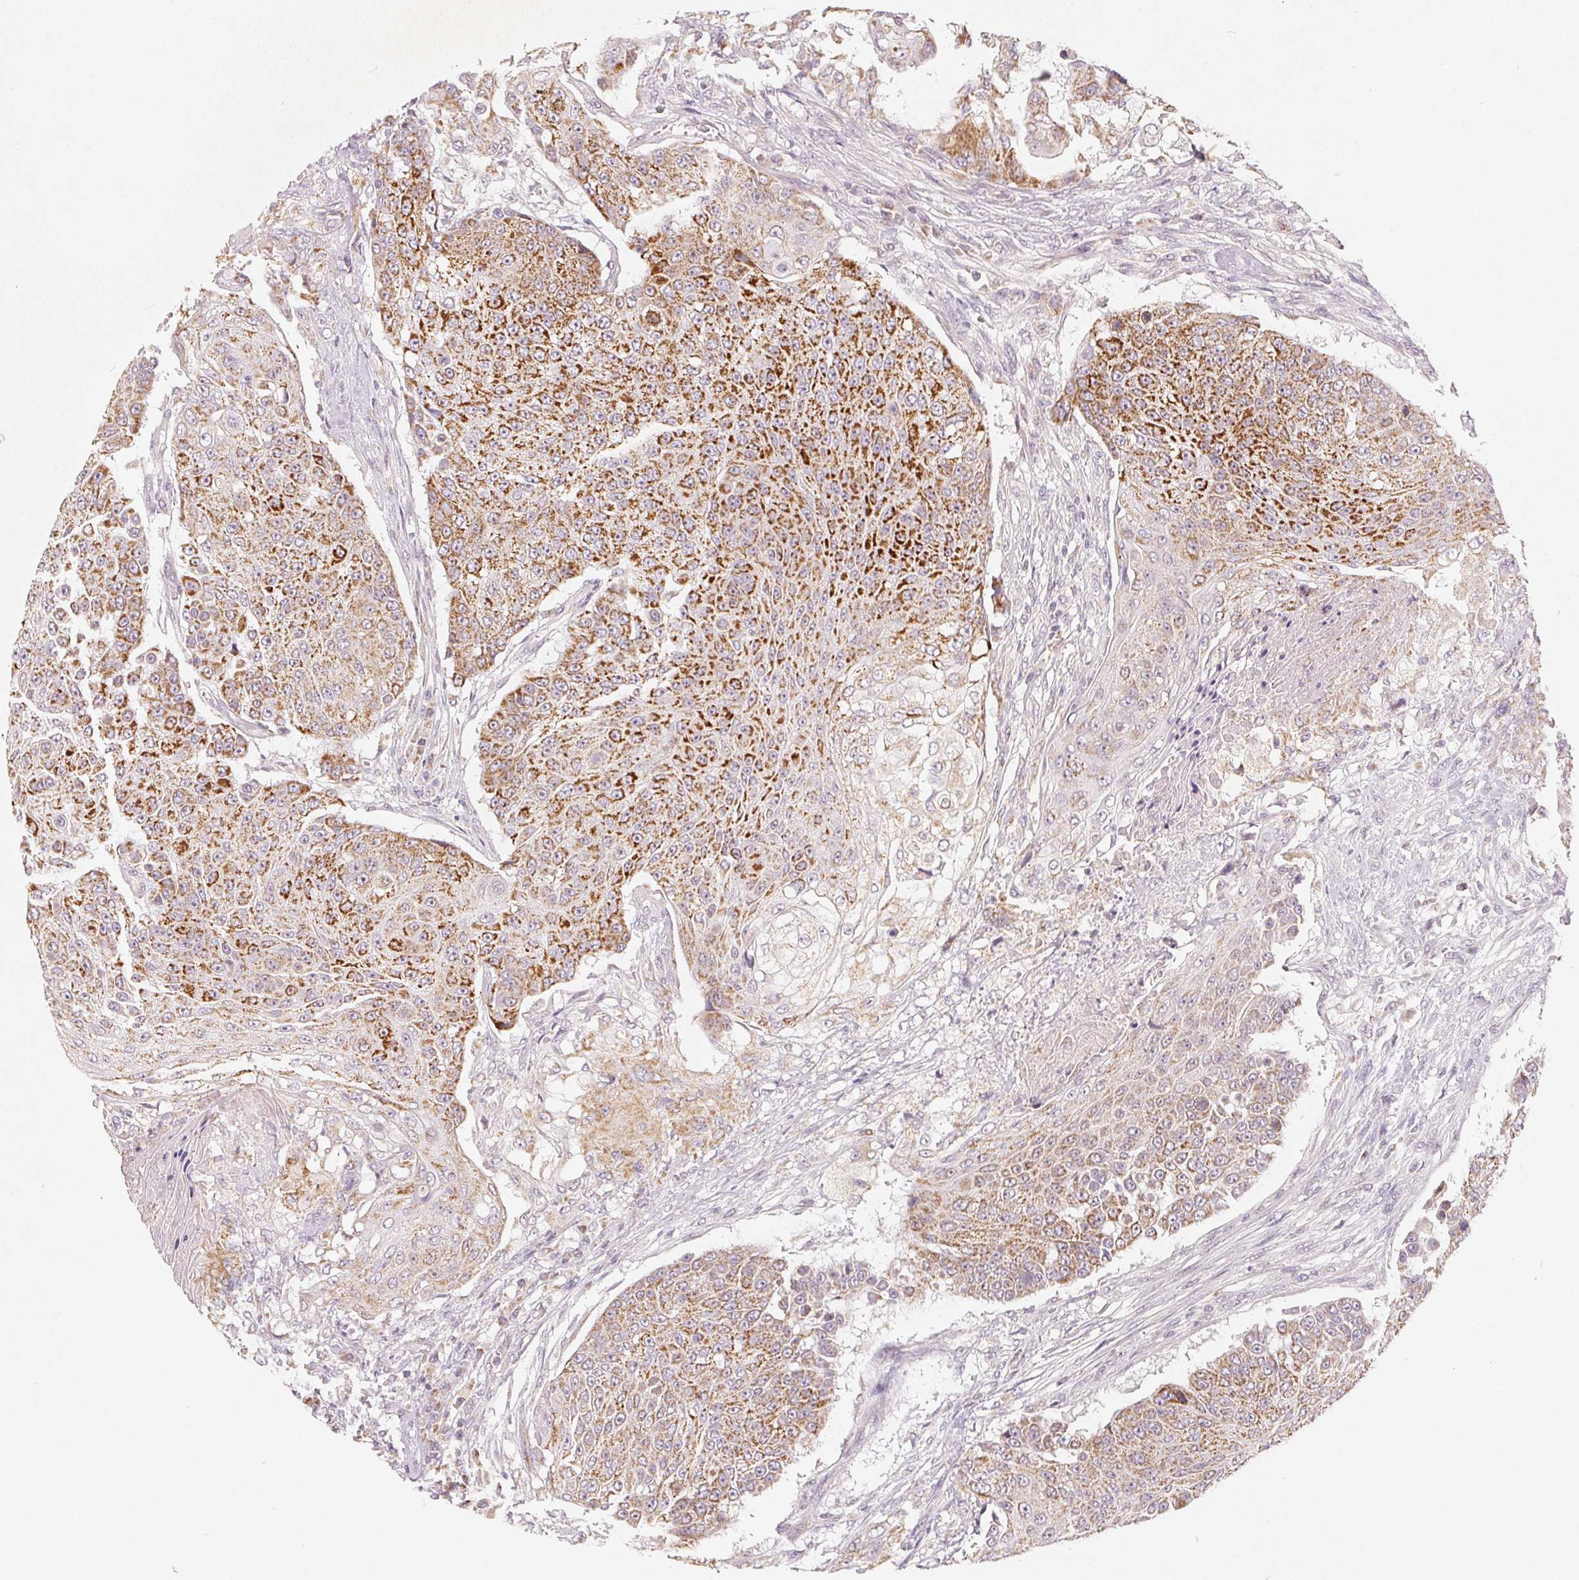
{"staining": {"intensity": "strong", "quantity": ">75%", "location": "cytoplasmic/membranous"}, "tissue": "urothelial cancer", "cell_type": "Tumor cells", "image_type": "cancer", "snomed": [{"axis": "morphology", "description": "Urothelial carcinoma, High grade"}, {"axis": "topography", "description": "Urinary bladder"}], "caption": "Immunohistochemical staining of urothelial cancer exhibits strong cytoplasmic/membranous protein expression in about >75% of tumor cells. The staining was performed using DAB (3,3'-diaminobenzidine), with brown indicating positive protein expression. Nuclei are stained blue with hematoxylin.", "gene": "GHITM", "patient": {"sex": "female", "age": 63}}